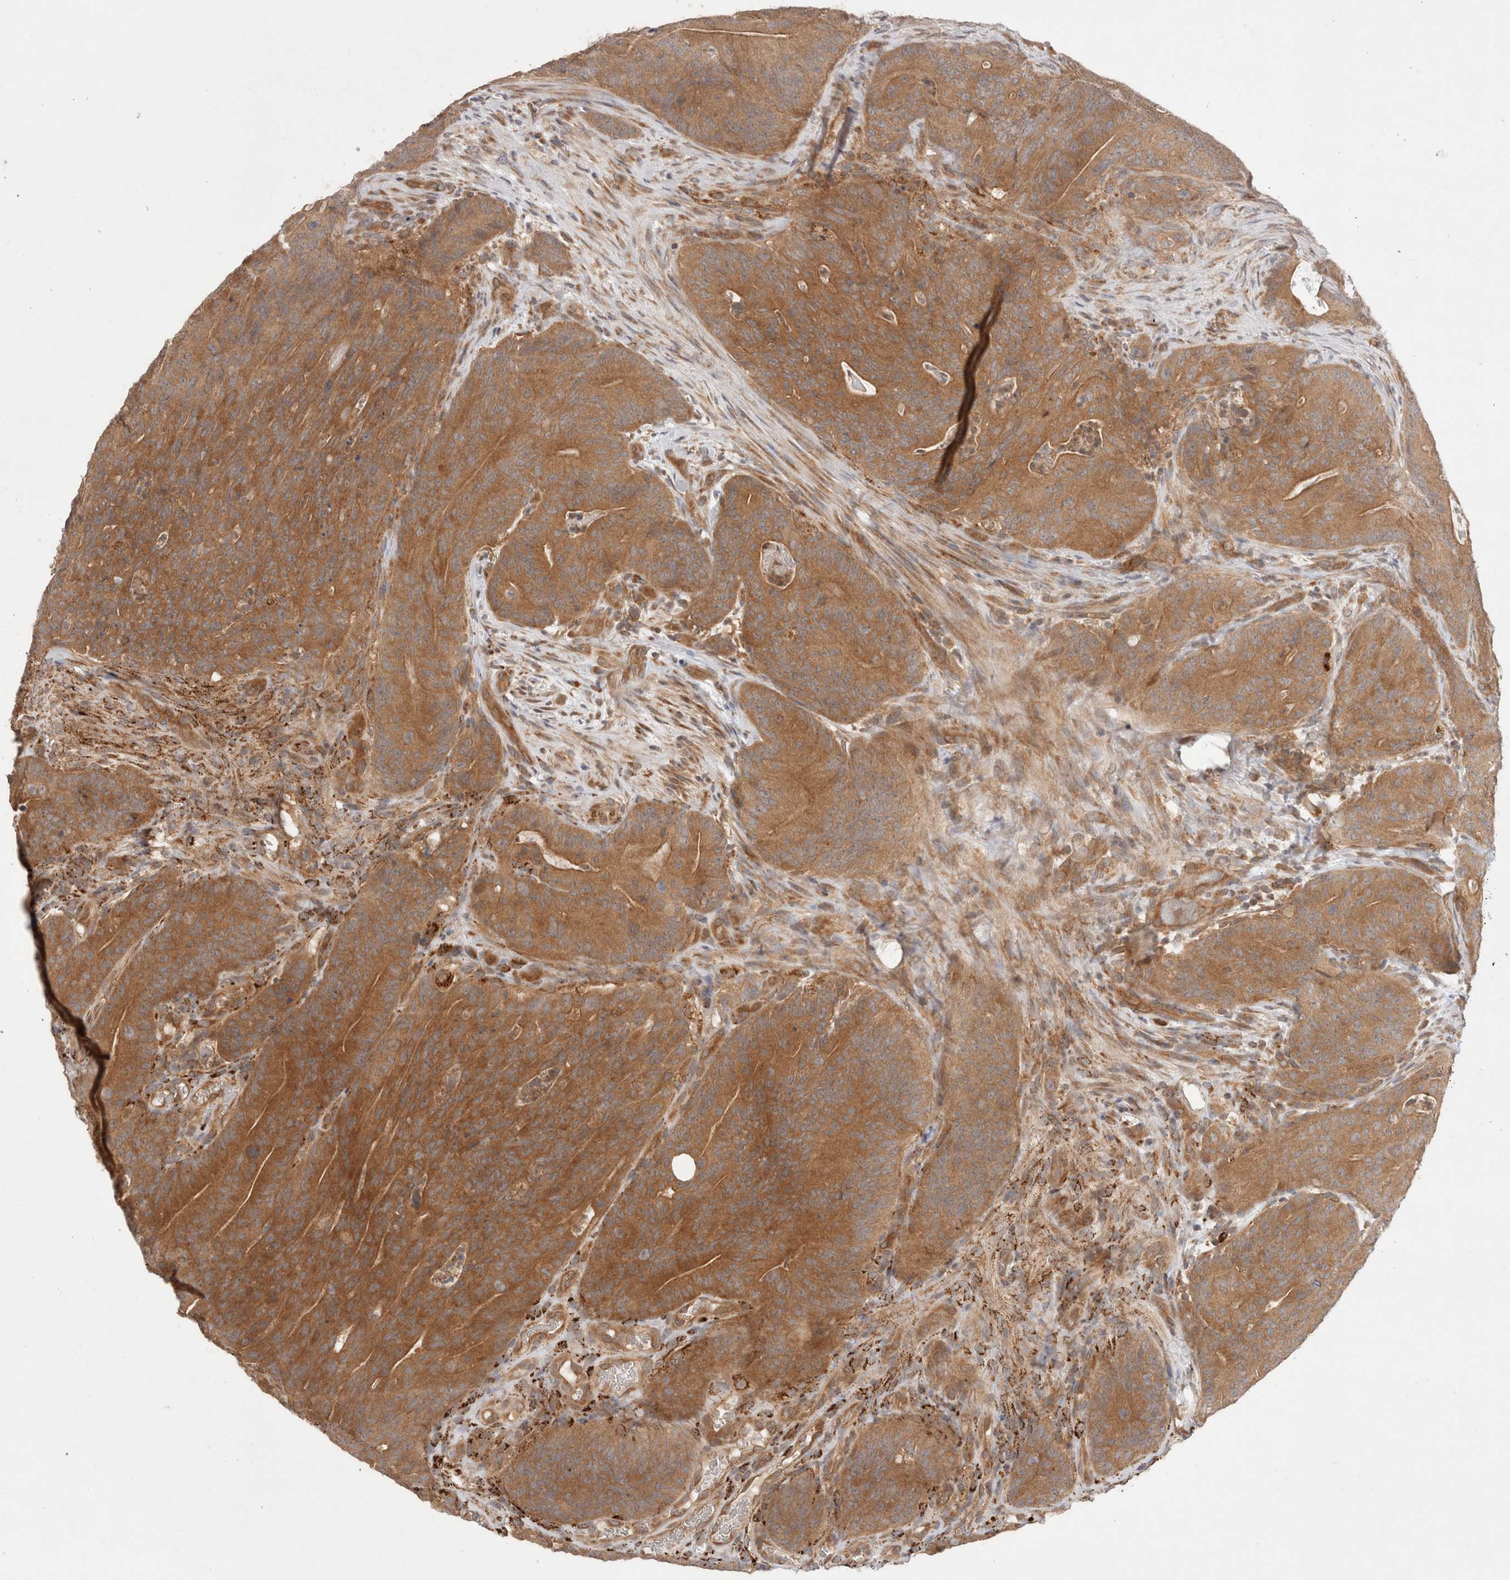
{"staining": {"intensity": "moderate", "quantity": ">75%", "location": "cytoplasmic/membranous"}, "tissue": "colorectal cancer", "cell_type": "Tumor cells", "image_type": "cancer", "snomed": [{"axis": "morphology", "description": "Normal tissue, NOS"}, {"axis": "topography", "description": "Colon"}], "caption": "Approximately >75% of tumor cells in colorectal cancer reveal moderate cytoplasmic/membranous protein staining as visualized by brown immunohistochemical staining.", "gene": "HROB", "patient": {"sex": "female", "age": 82}}